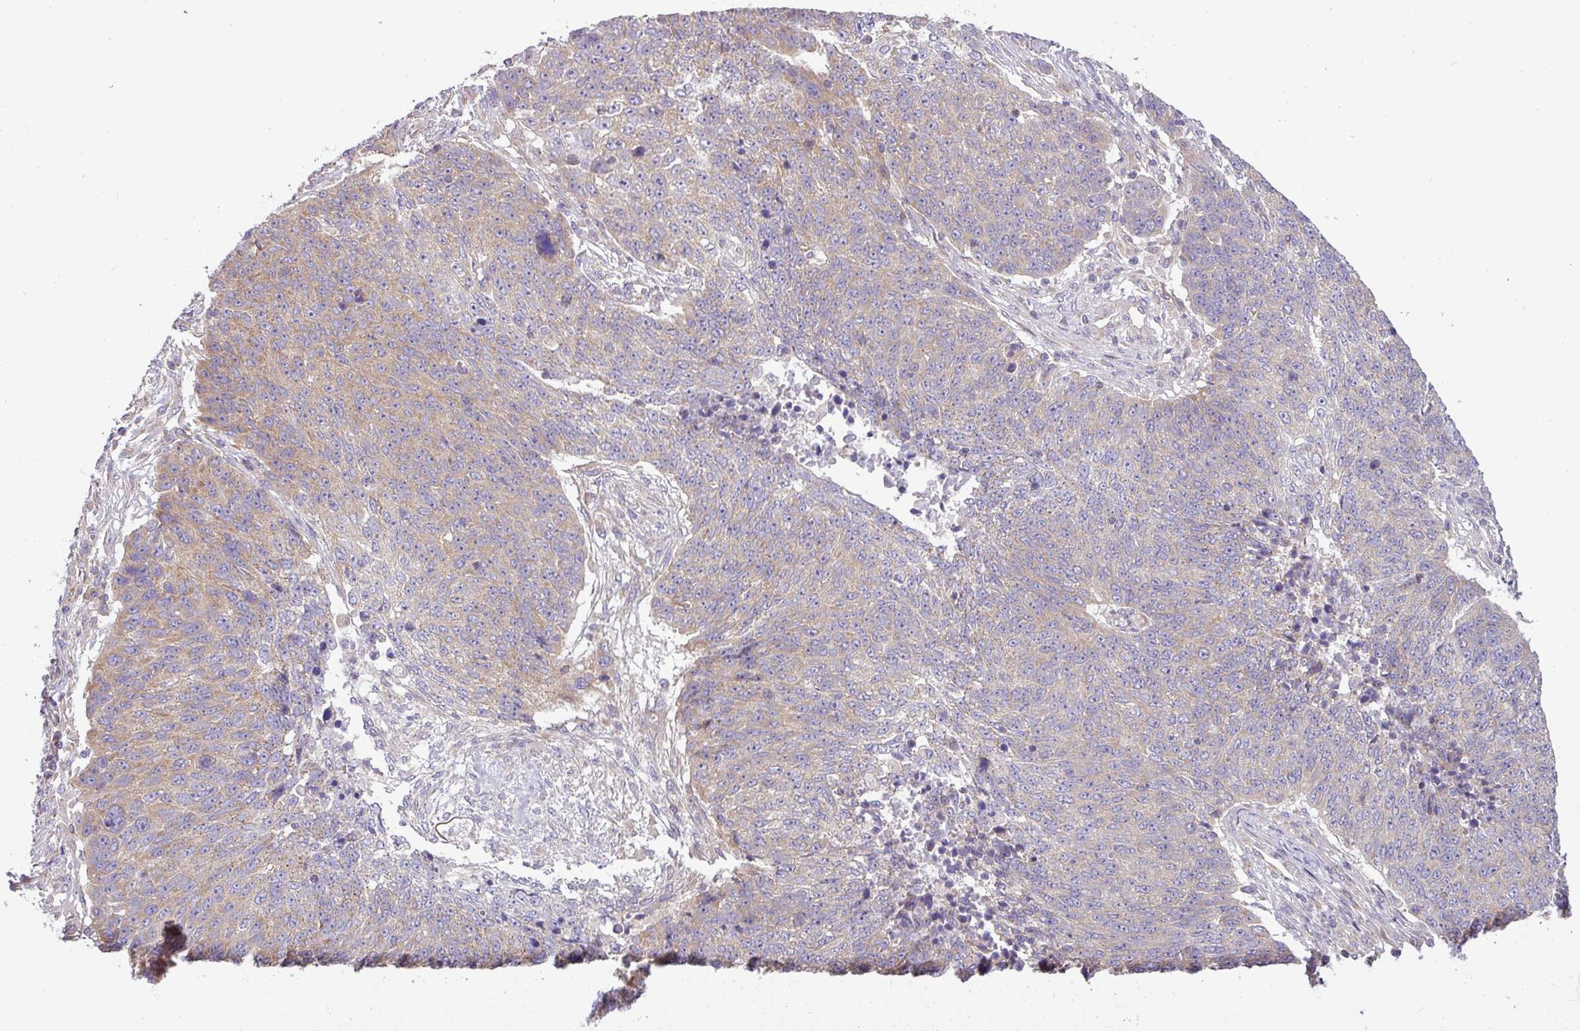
{"staining": {"intensity": "weak", "quantity": "25%-75%", "location": "cytoplasmic/membranous"}, "tissue": "lung cancer", "cell_type": "Tumor cells", "image_type": "cancer", "snomed": [{"axis": "morphology", "description": "Normal tissue, NOS"}, {"axis": "morphology", "description": "Squamous cell carcinoma, NOS"}, {"axis": "topography", "description": "Lymph node"}, {"axis": "topography", "description": "Lung"}], "caption": "Squamous cell carcinoma (lung) tissue reveals weak cytoplasmic/membranous expression in about 25%-75% of tumor cells, visualized by immunohistochemistry.", "gene": "ZNF211", "patient": {"sex": "male", "age": 66}}